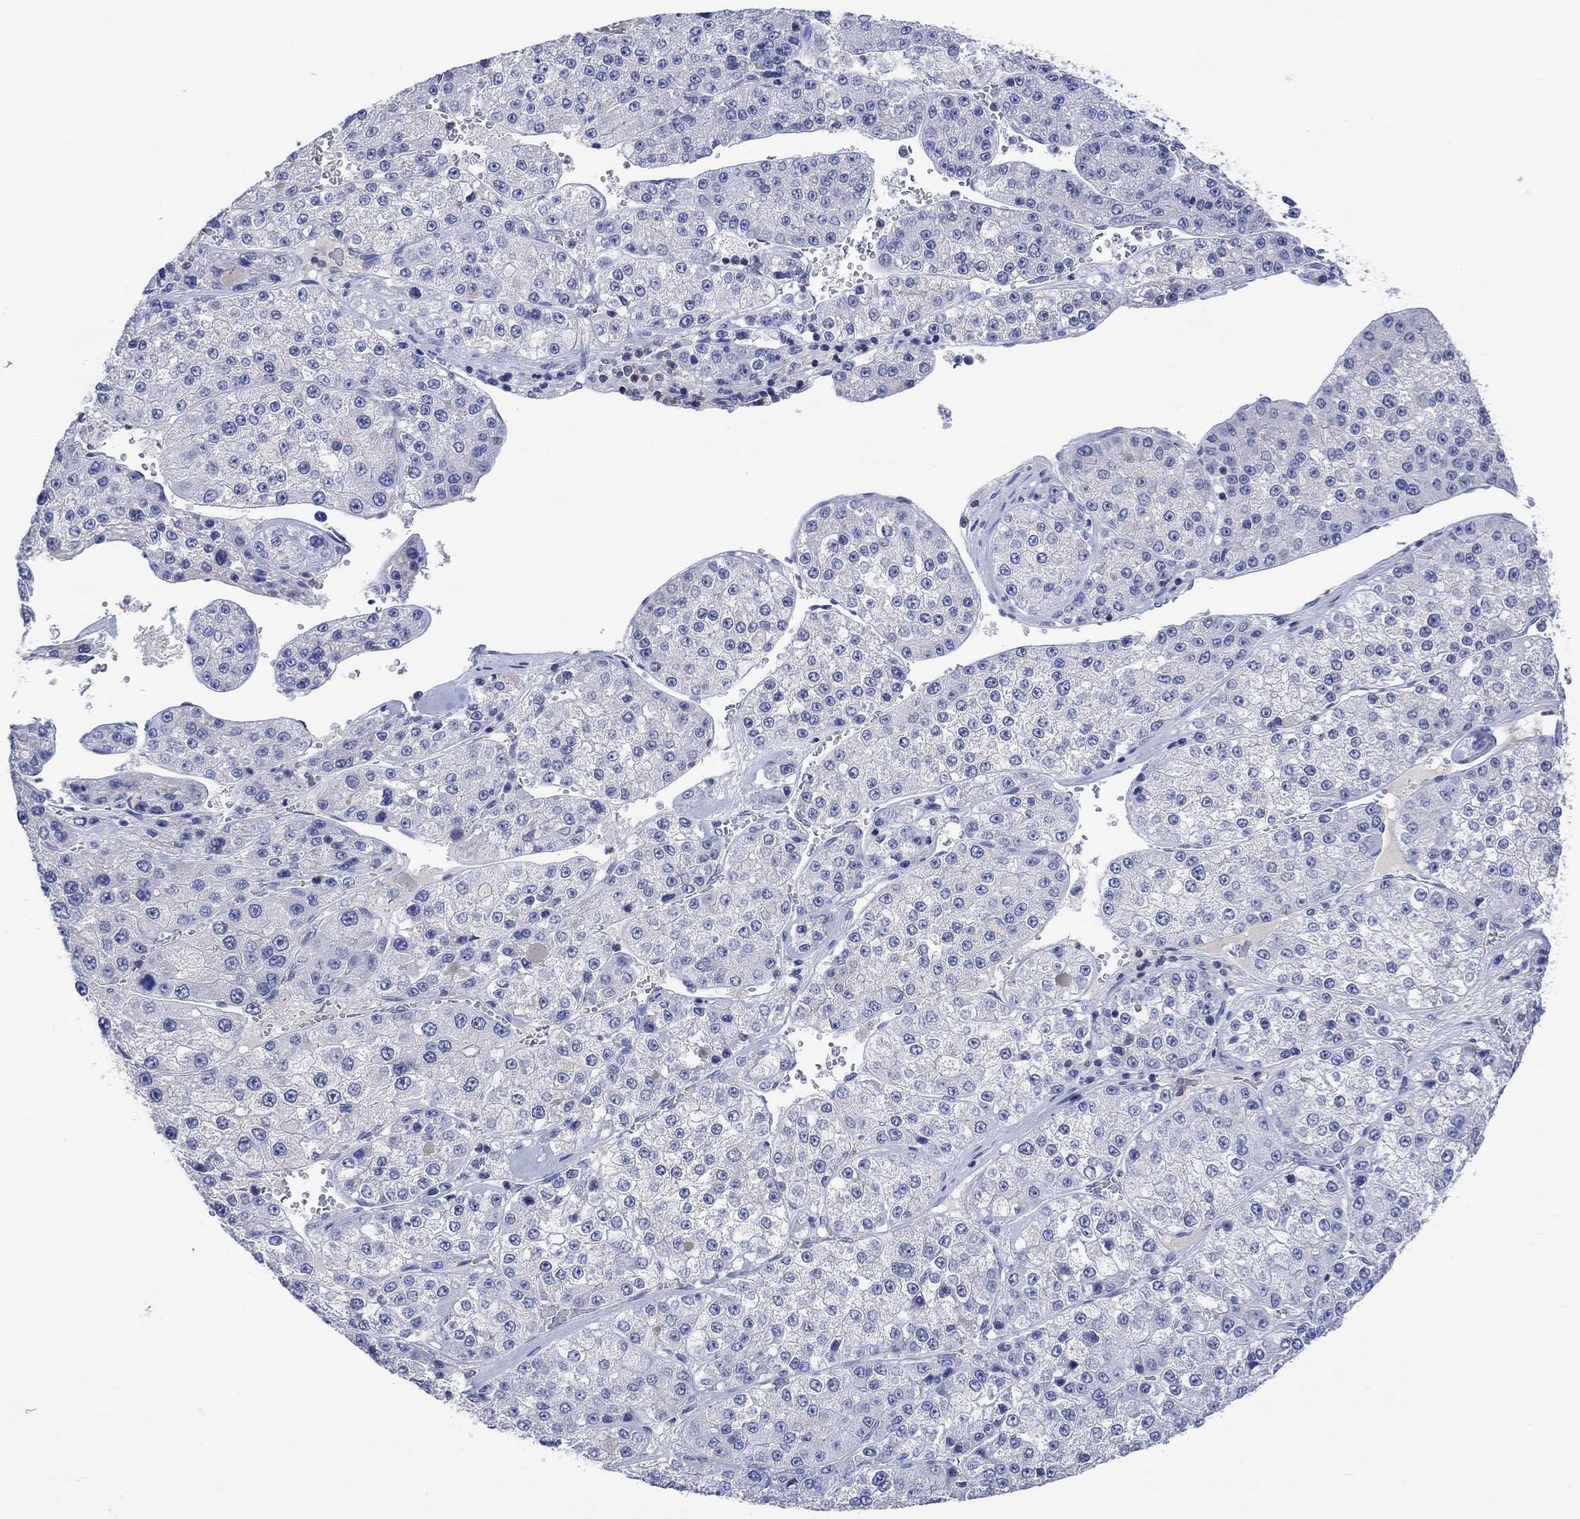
{"staining": {"intensity": "negative", "quantity": "none", "location": "none"}, "tissue": "liver cancer", "cell_type": "Tumor cells", "image_type": "cancer", "snomed": [{"axis": "morphology", "description": "Carcinoma, Hepatocellular, NOS"}, {"axis": "topography", "description": "Liver"}], "caption": "High power microscopy image of an IHC photomicrograph of liver hepatocellular carcinoma, revealing no significant expression in tumor cells.", "gene": "GCM1", "patient": {"sex": "female", "age": 73}}